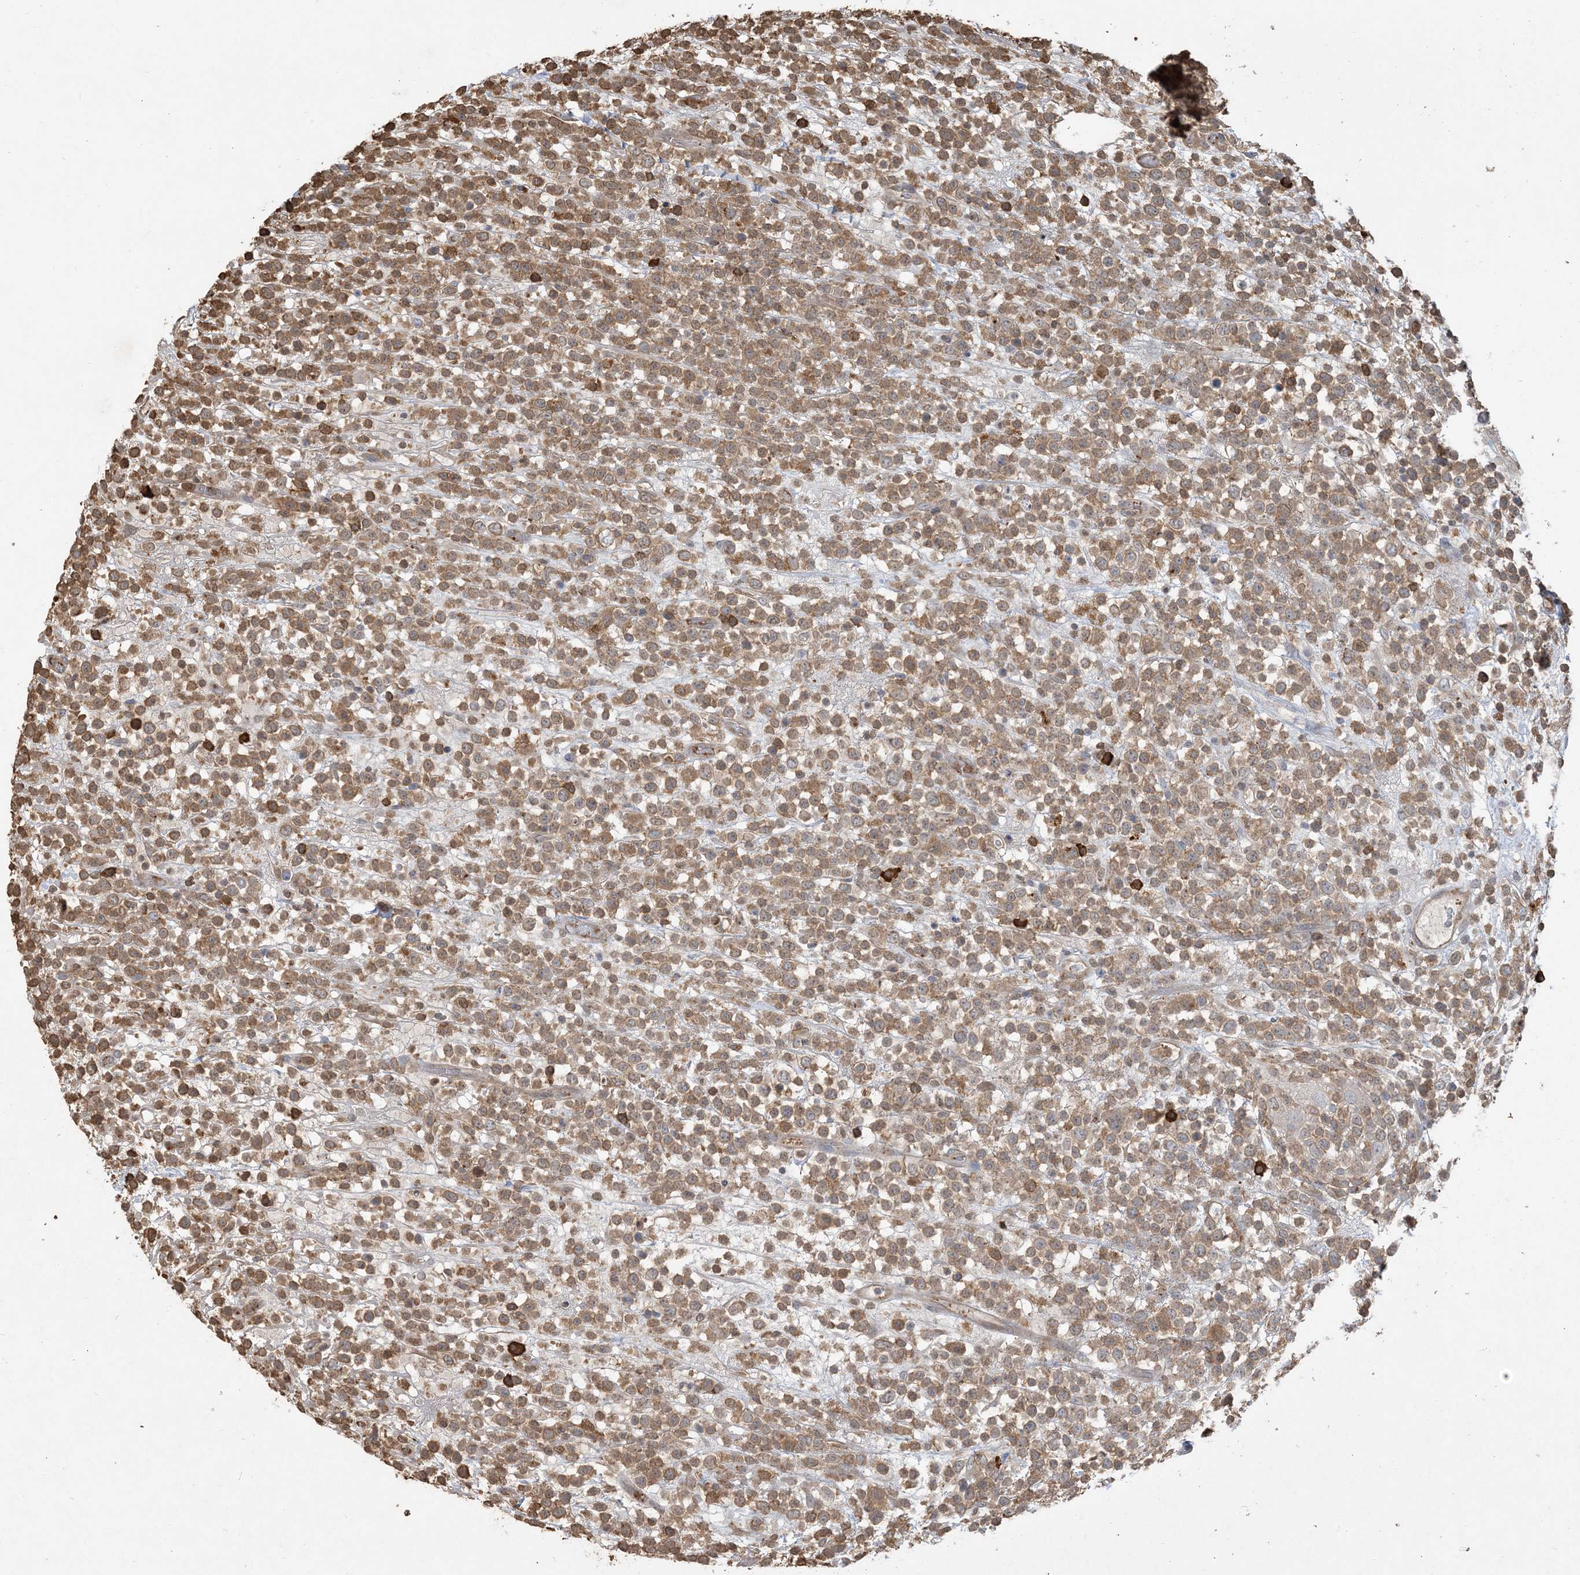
{"staining": {"intensity": "moderate", "quantity": ">75%", "location": "cytoplasmic/membranous"}, "tissue": "lymphoma", "cell_type": "Tumor cells", "image_type": "cancer", "snomed": [{"axis": "morphology", "description": "Malignant lymphoma, non-Hodgkin's type, High grade"}, {"axis": "topography", "description": "Colon"}], "caption": "A brown stain labels moderate cytoplasmic/membranous staining of a protein in lymphoma tumor cells.", "gene": "TMSB4X", "patient": {"sex": "female", "age": 53}}